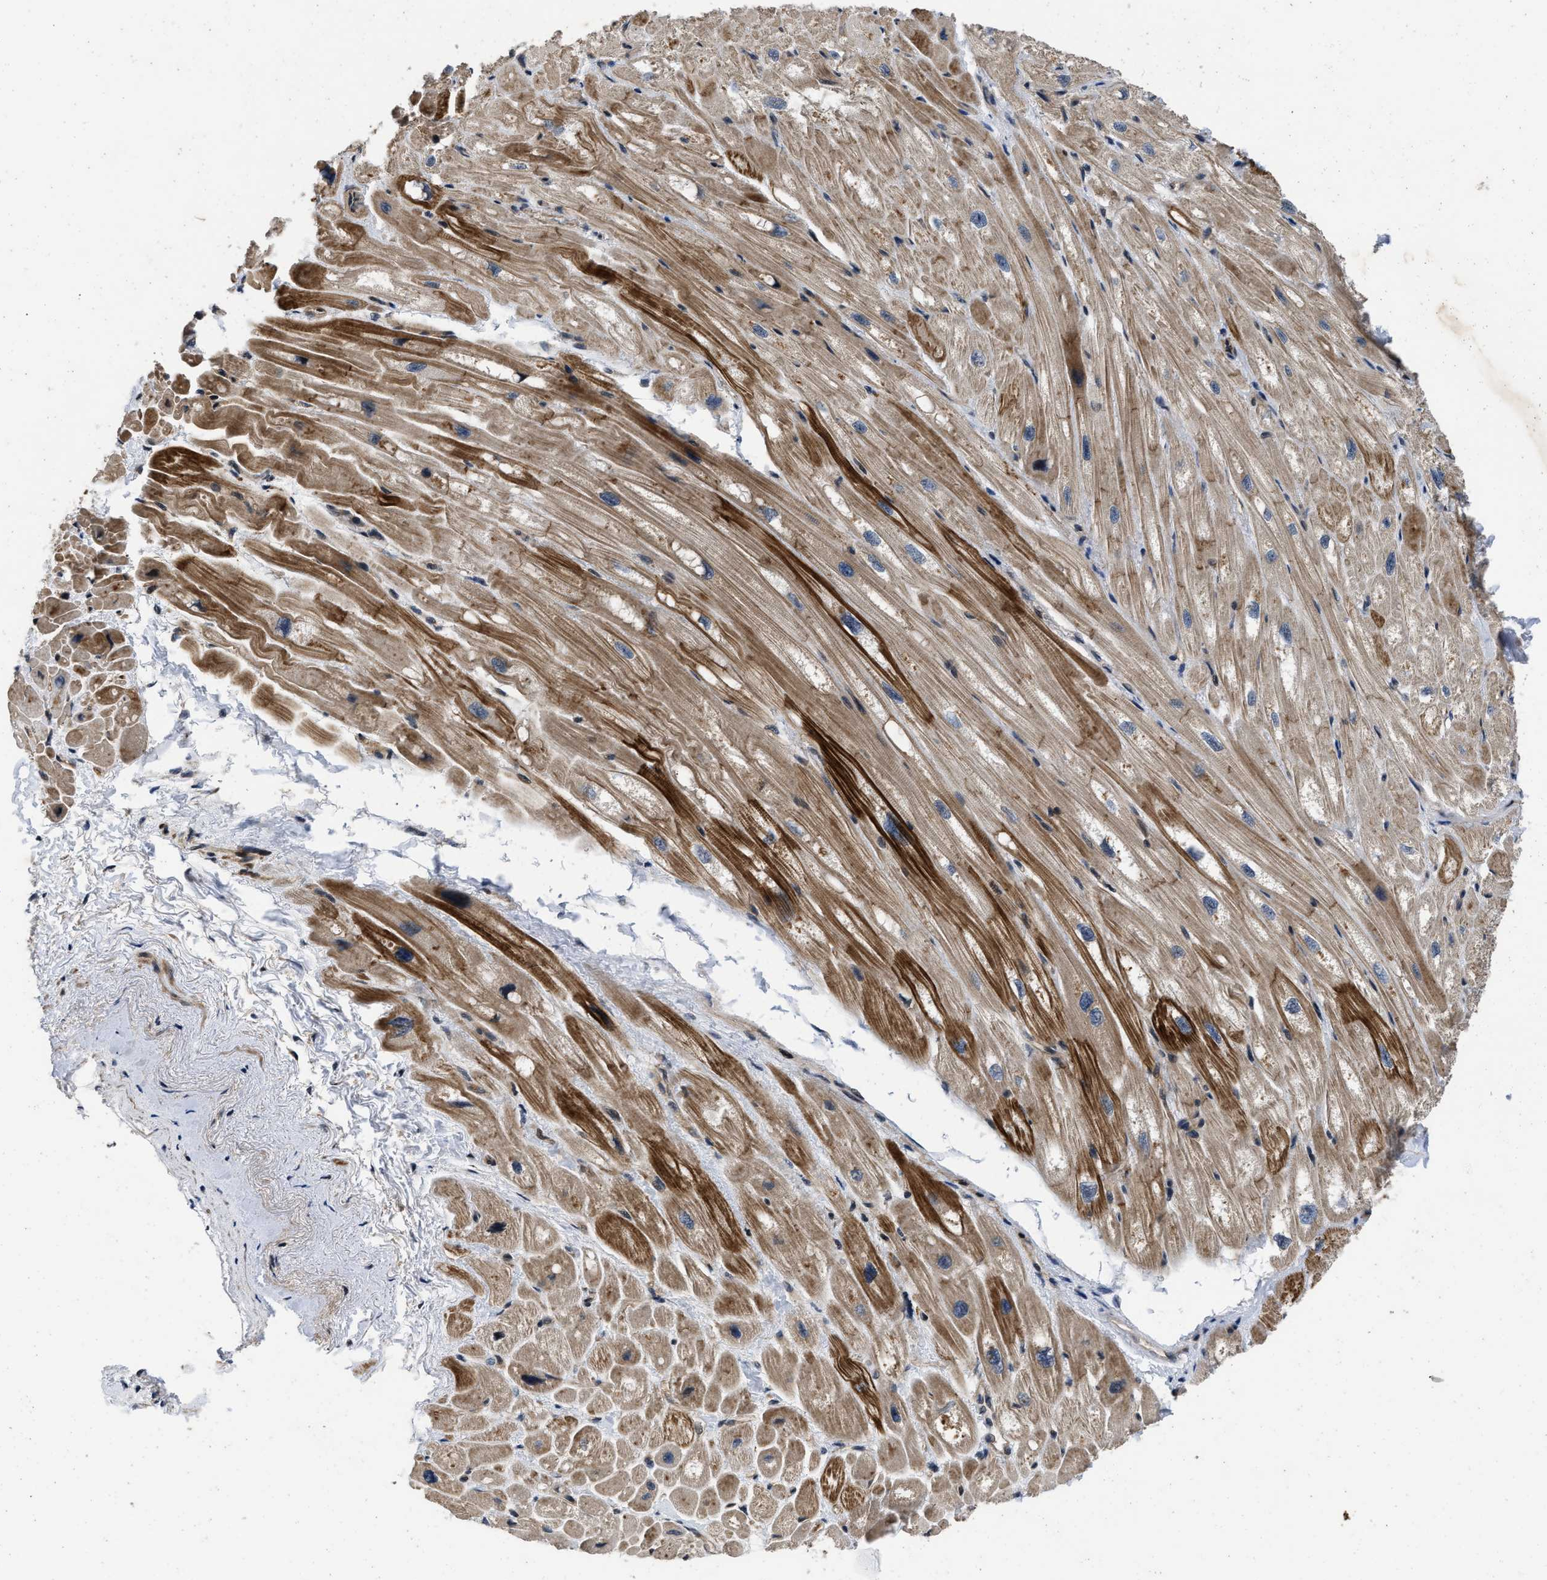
{"staining": {"intensity": "strong", "quantity": ">75%", "location": "cytoplasmic/membranous"}, "tissue": "heart muscle", "cell_type": "Cardiomyocytes", "image_type": "normal", "snomed": [{"axis": "morphology", "description": "Normal tissue, NOS"}, {"axis": "topography", "description": "Heart"}], "caption": "High-magnification brightfield microscopy of benign heart muscle stained with DAB (3,3'-diaminobenzidine) (brown) and counterstained with hematoxylin (blue). cardiomyocytes exhibit strong cytoplasmic/membranous positivity is present in about>75% of cells. (DAB (3,3'-diaminobenzidine) = brown stain, brightfield microscopy at high magnification).", "gene": "PRDM14", "patient": {"sex": "male", "age": 49}}